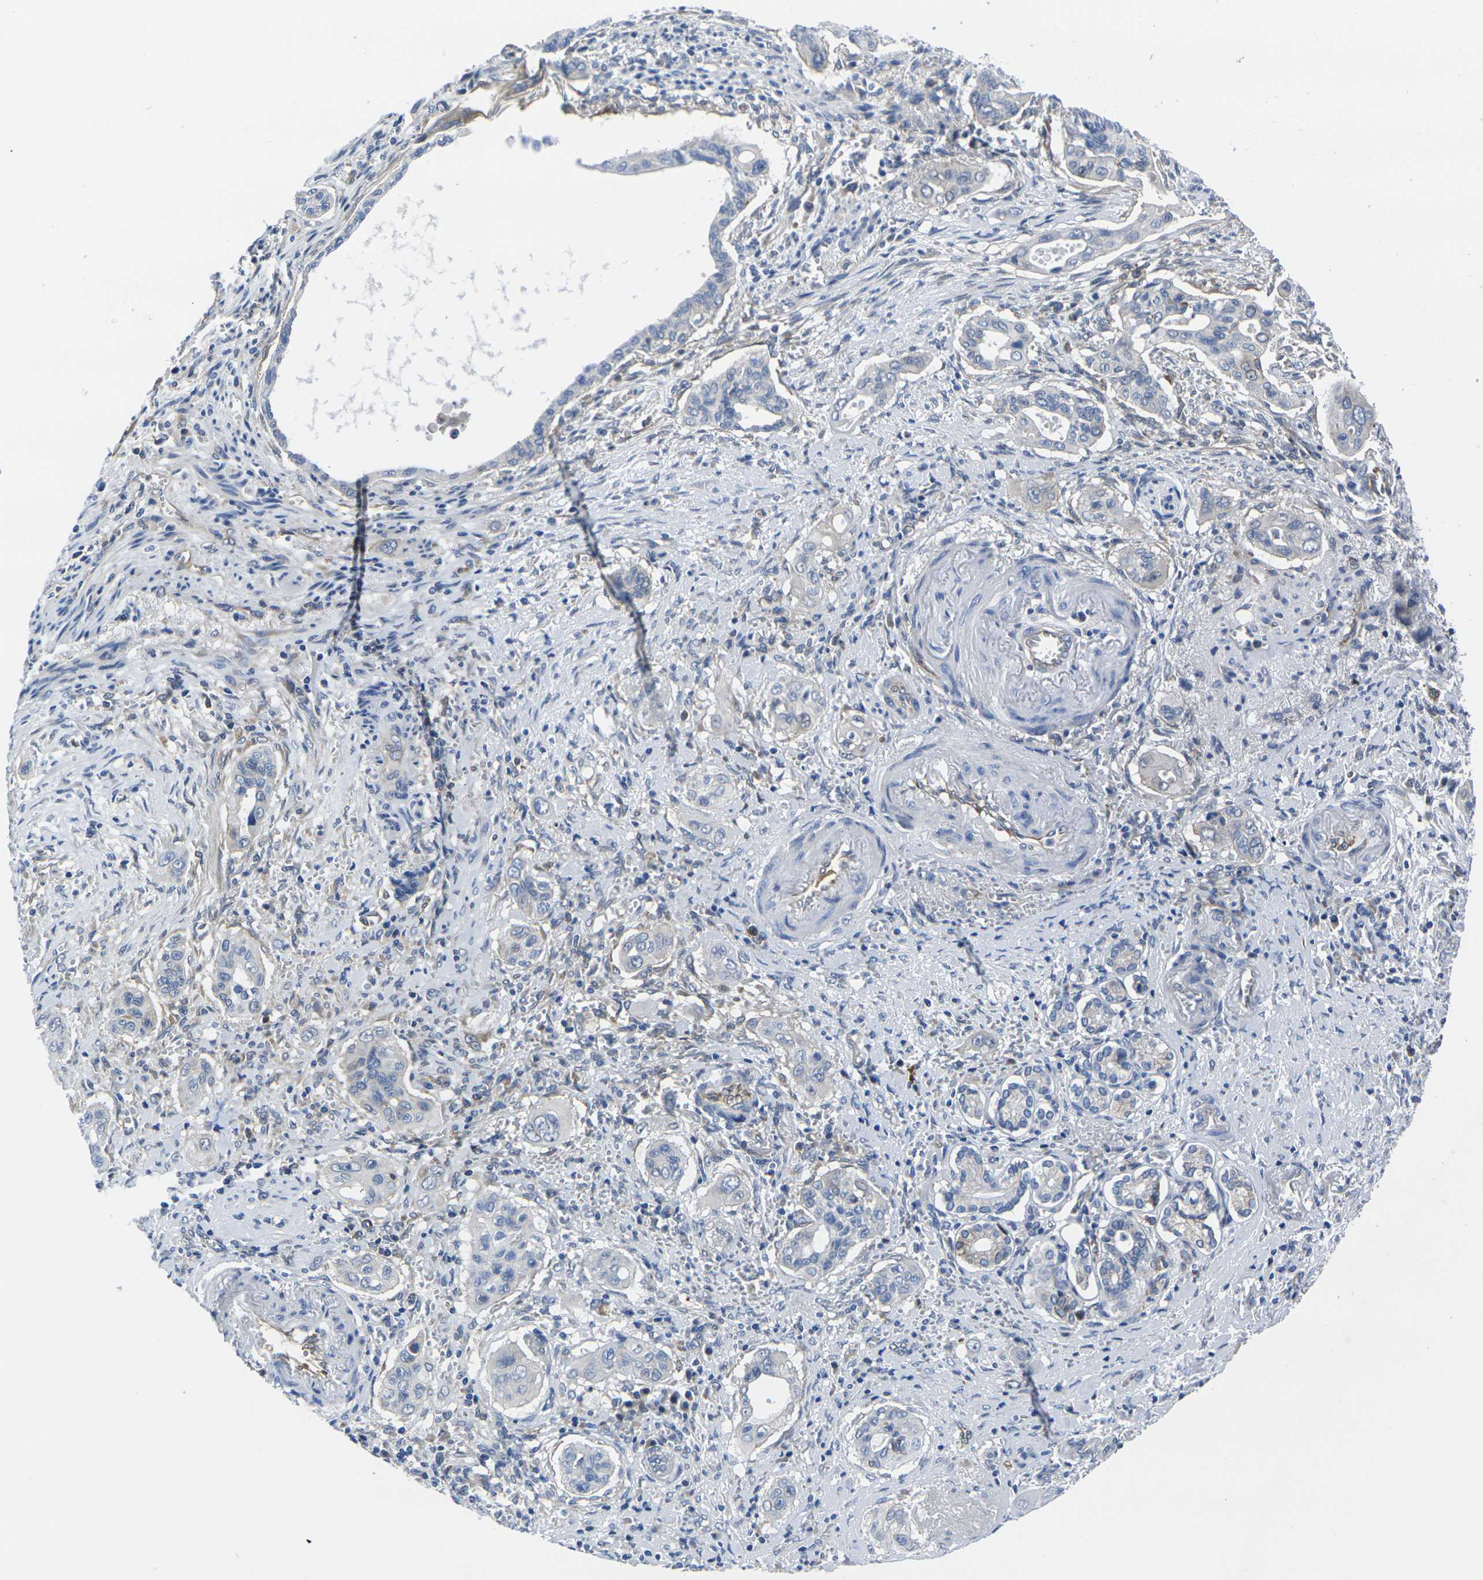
{"staining": {"intensity": "negative", "quantity": "none", "location": "none"}, "tissue": "pancreatic cancer", "cell_type": "Tumor cells", "image_type": "cancer", "snomed": [{"axis": "morphology", "description": "Adenocarcinoma, NOS"}, {"axis": "topography", "description": "Pancreas"}], "caption": "Photomicrograph shows no protein staining in tumor cells of pancreatic cancer tissue.", "gene": "EIF4A1", "patient": {"sex": "male", "age": 77}}